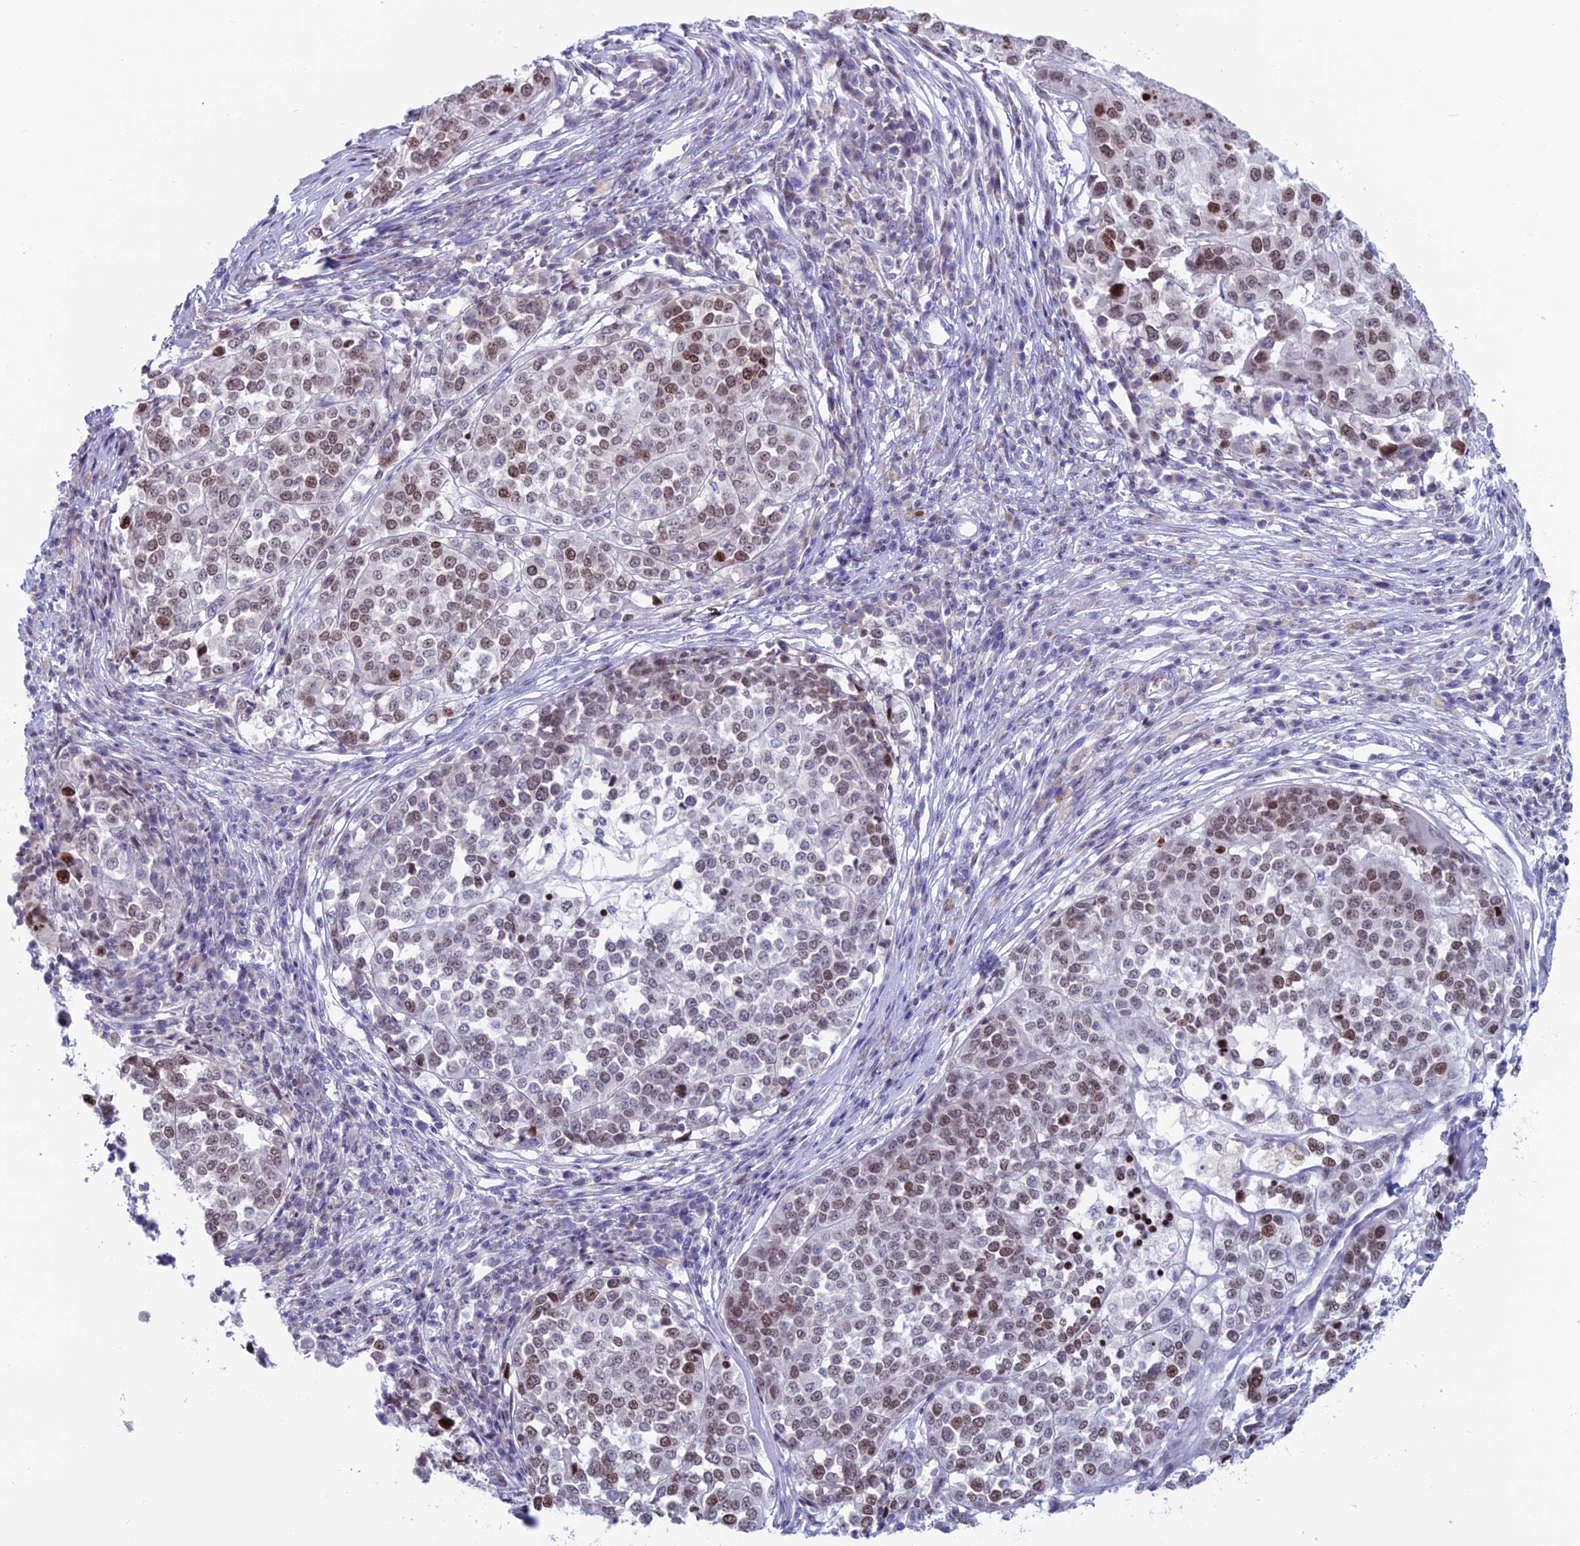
{"staining": {"intensity": "moderate", "quantity": "25%-75%", "location": "nuclear"}, "tissue": "melanoma", "cell_type": "Tumor cells", "image_type": "cancer", "snomed": [{"axis": "morphology", "description": "Malignant melanoma, Metastatic site"}, {"axis": "topography", "description": "Lymph node"}], "caption": "Malignant melanoma (metastatic site) was stained to show a protein in brown. There is medium levels of moderate nuclear positivity in approximately 25%-75% of tumor cells.", "gene": "CERS6", "patient": {"sex": "male", "age": 44}}